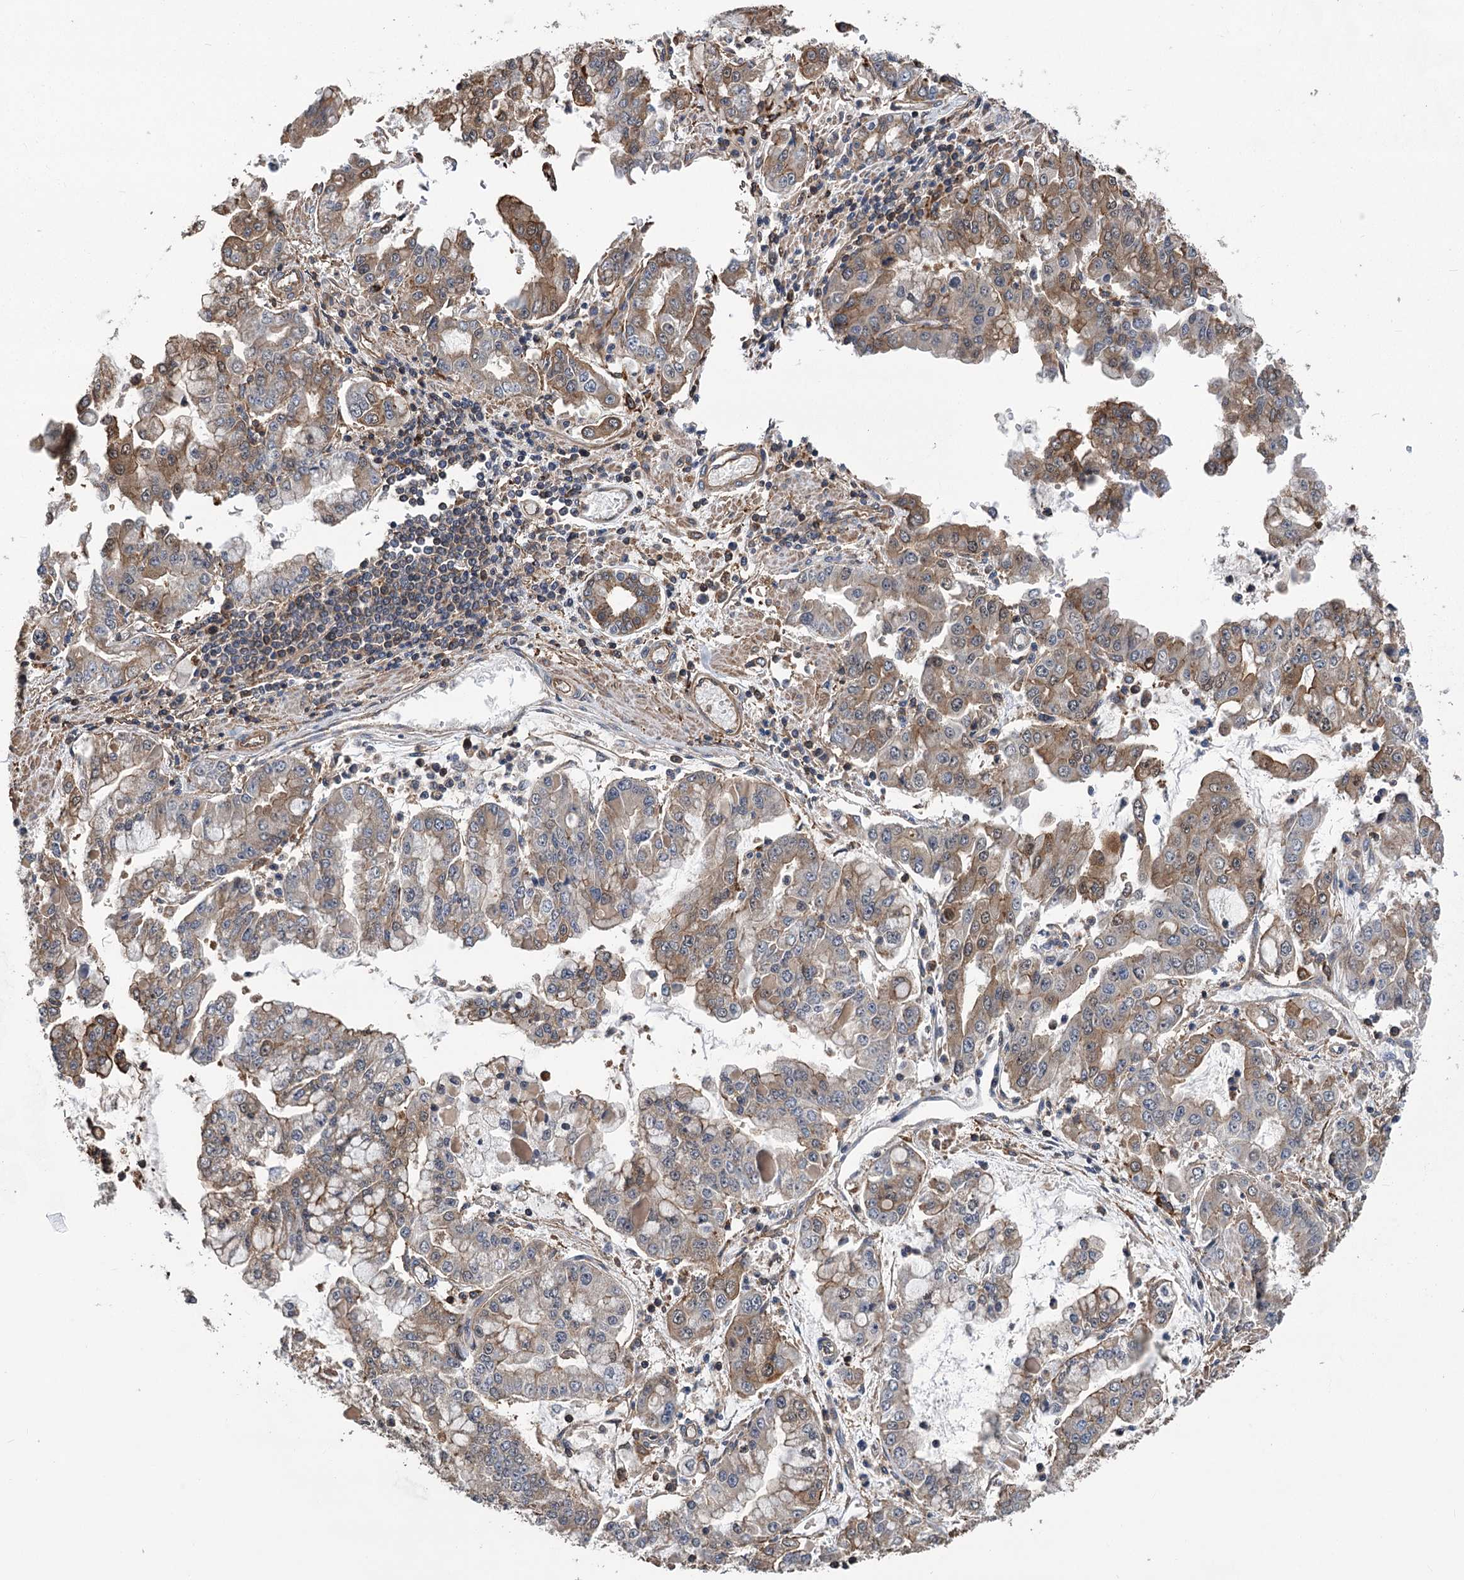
{"staining": {"intensity": "moderate", "quantity": "25%-75%", "location": "cytoplasmic/membranous"}, "tissue": "stomach cancer", "cell_type": "Tumor cells", "image_type": "cancer", "snomed": [{"axis": "morphology", "description": "Adenocarcinoma, NOS"}, {"axis": "topography", "description": "Stomach"}], "caption": "DAB (3,3'-diaminobenzidine) immunohistochemical staining of human adenocarcinoma (stomach) shows moderate cytoplasmic/membranous protein expression in approximately 25%-75% of tumor cells.", "gene": "DPP3", "patient": {"sex": "male", "age": 76}}